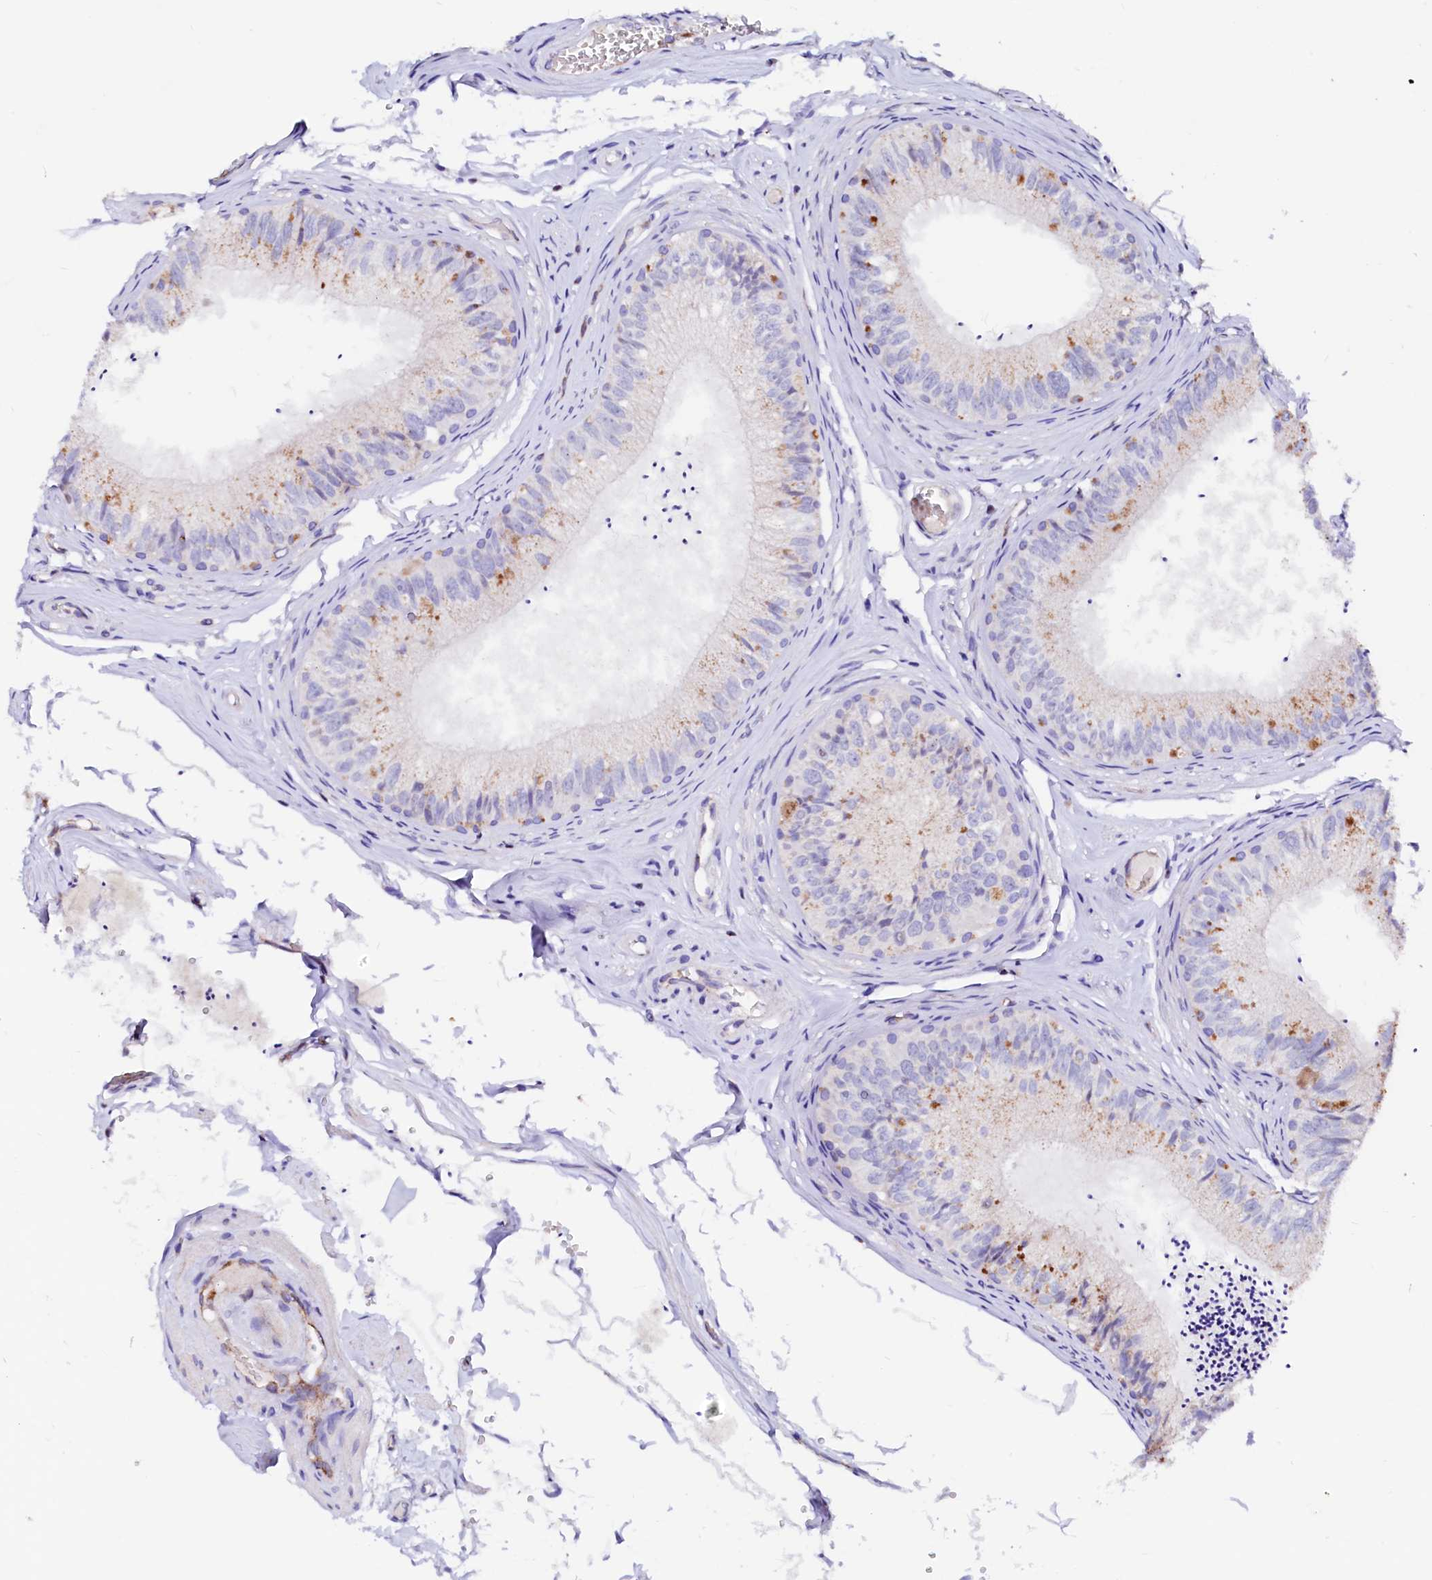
{"staining": {"intensity": "moderate", "quantity": "<25%", "location": "cytoplasmic/membranous"}, "tissue": "epididymis", "cell_type": "Glandular cells", "image_type": "normal", "snomed": [{"axis": "morphology", "description": "Normal tissue, NOS"}, {"axis": "topography", "description": "Epididymis"}], "caption": "DAB (3,3'-diaminobenzidine) immunohistochemical staining of unremarkable human epididymis demonstrates moderate cytoplasmic/membranous protein positivity in approximately <25% of glandular cells. The staining was performed using DAB (3,3'-diaminobenzidine), with brown indicating positive protein expression. Nuclei are stained blue with hematoxylin.", "gene": "RAB27A", "patient": {"sex": "male", "age": 79}}